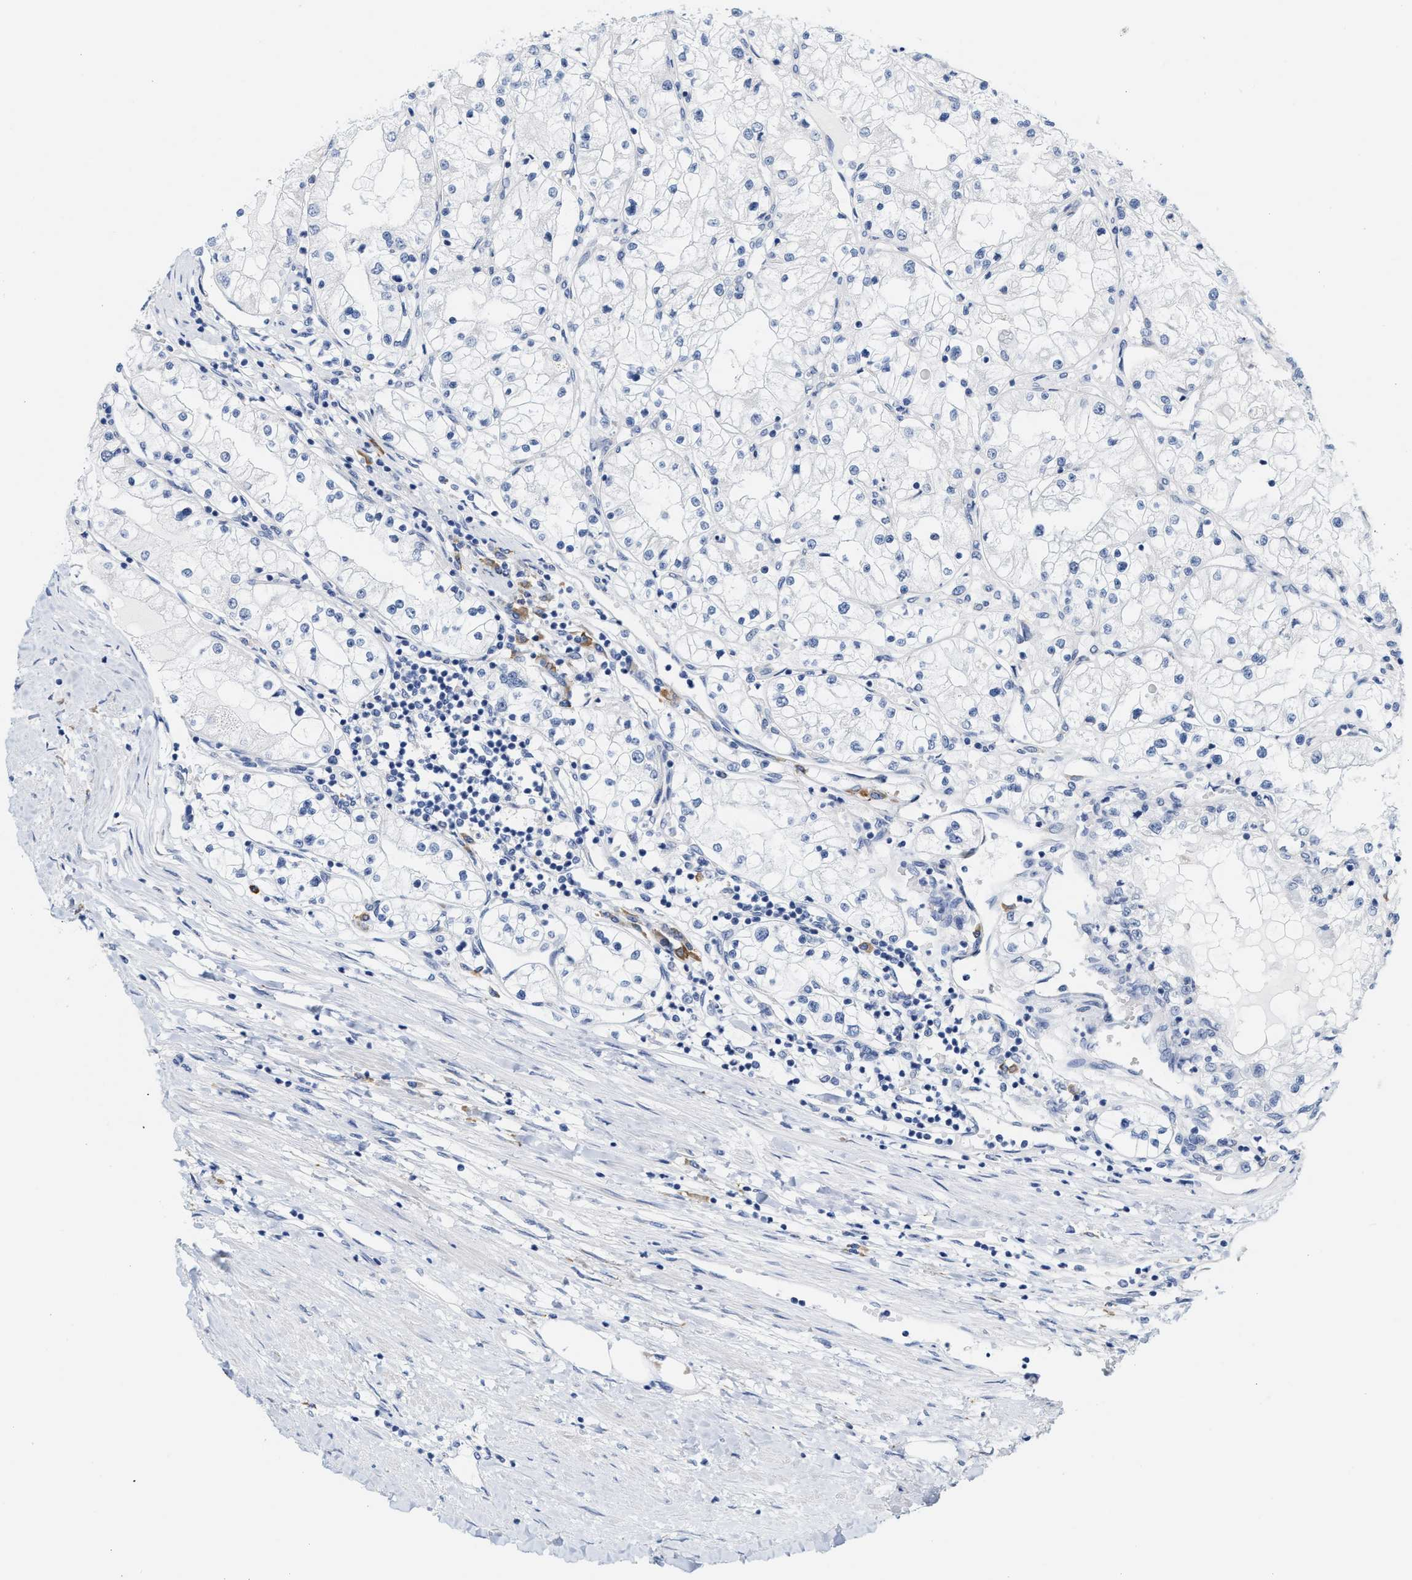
{"staining": {"intensity": "negative", "quantity": "none", "location": "none"}, "tissue": "renal cancer", "cell_type": "Tumor cells", "image_type": "cancer", "snomed": [{"axis": "morphology", "description": "Adenocarcinoma, NOS"}, {"axis": "topography", "description": "Kidney"}], "caption": "Renal cancer was stained to show a protein in brown. There is no significant positivity in tumor cells.", "gene": "RYR2", "patient": {"sex": "male", "age": 68}}